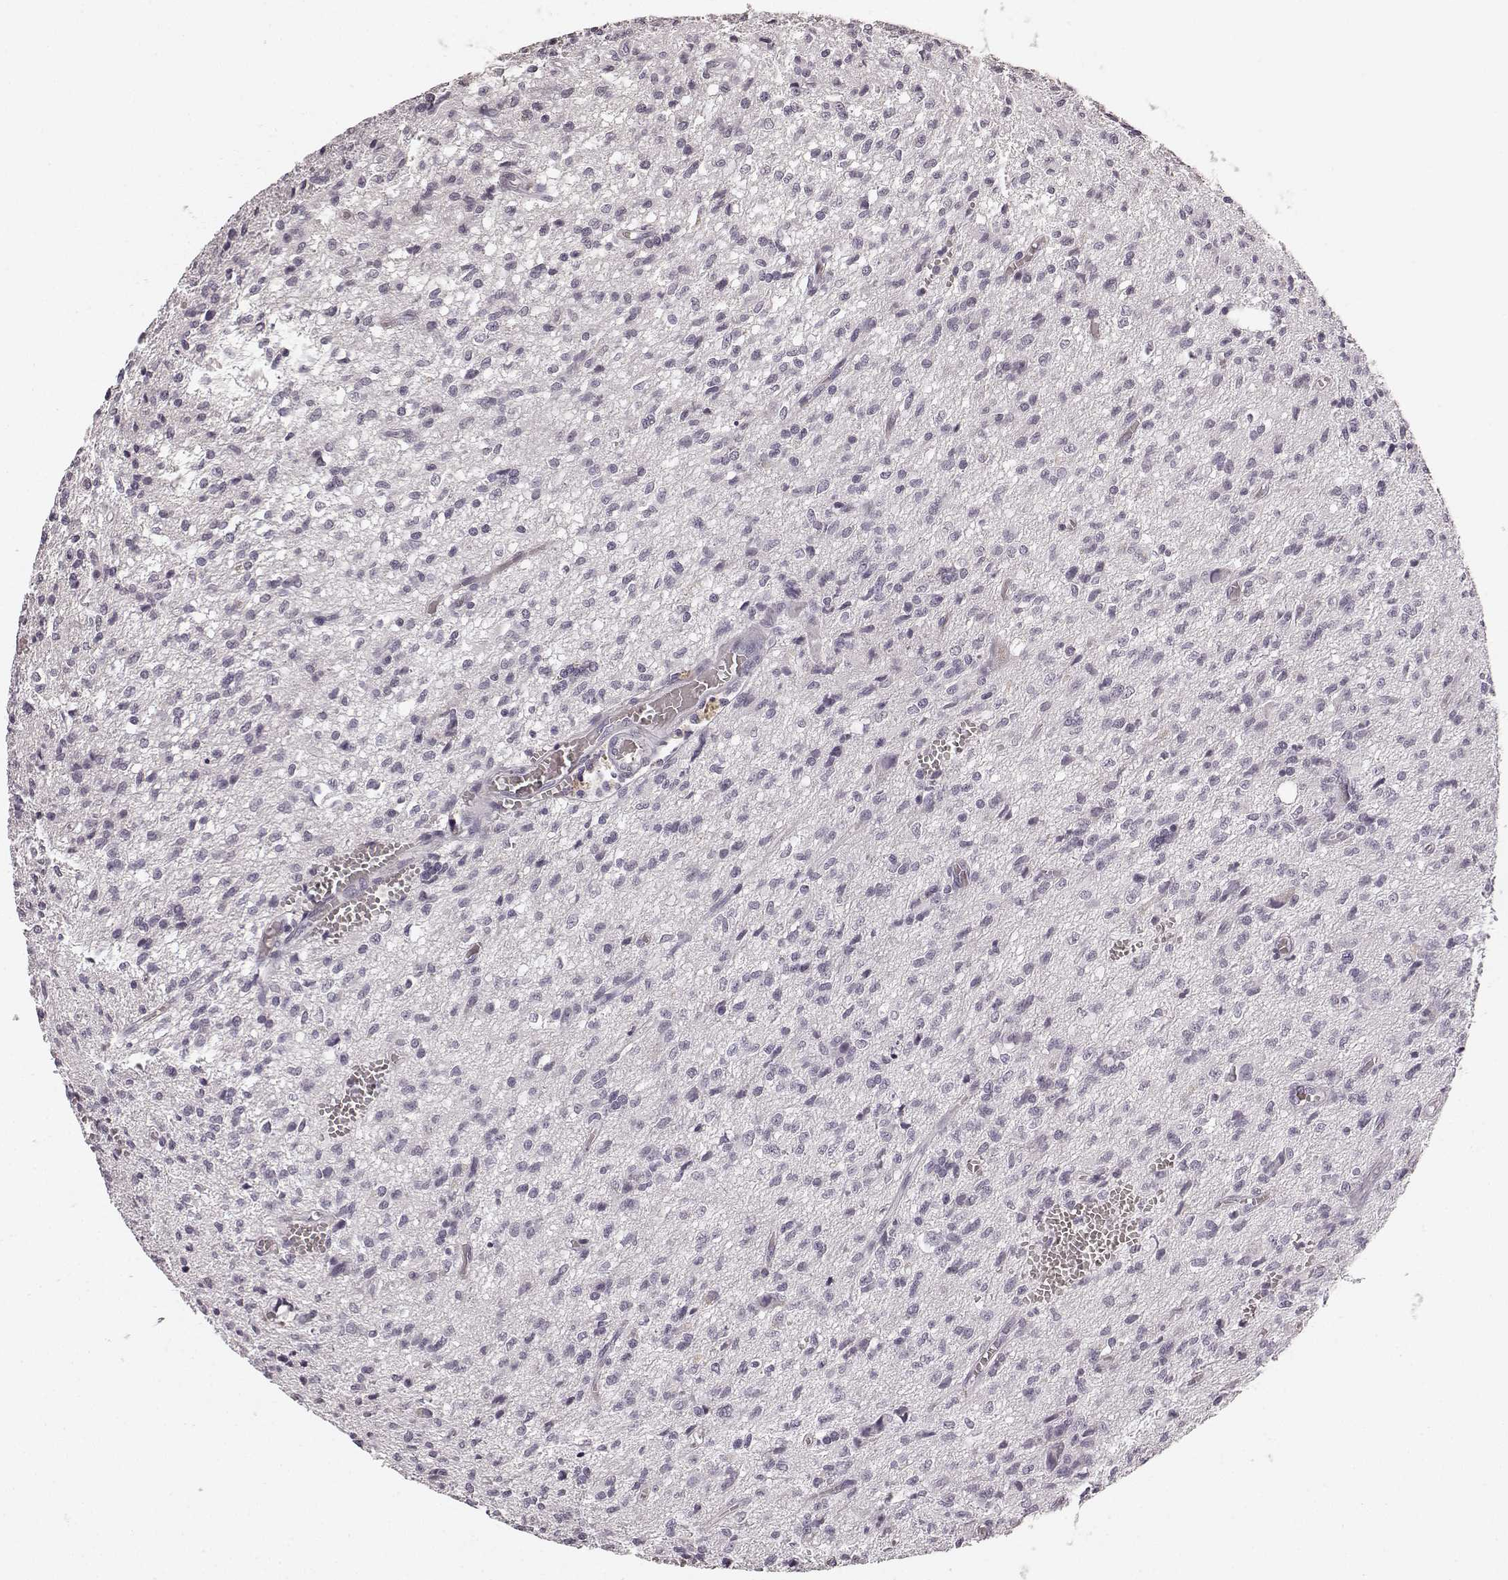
{"staining": {"intensity": "negative", "quantity": "none", "location": "none"}, "tissue": "glioma", "cell_type": "Tumor cells", "image_type": "cancer", "snomed": [{"axis": "morphology", "description": "Glioma, malignant, Low grade"}, {"axis": "topography", "description": "Brain"}], "caption": "An immunohistochemistry micrograph of low-grade glioma (malignant) is shown. There is no staining in tumor cells of low-grade glioma (malignant).", "gene": "TMPRSS15", "patient": {"sex": "male", "age": 64}}